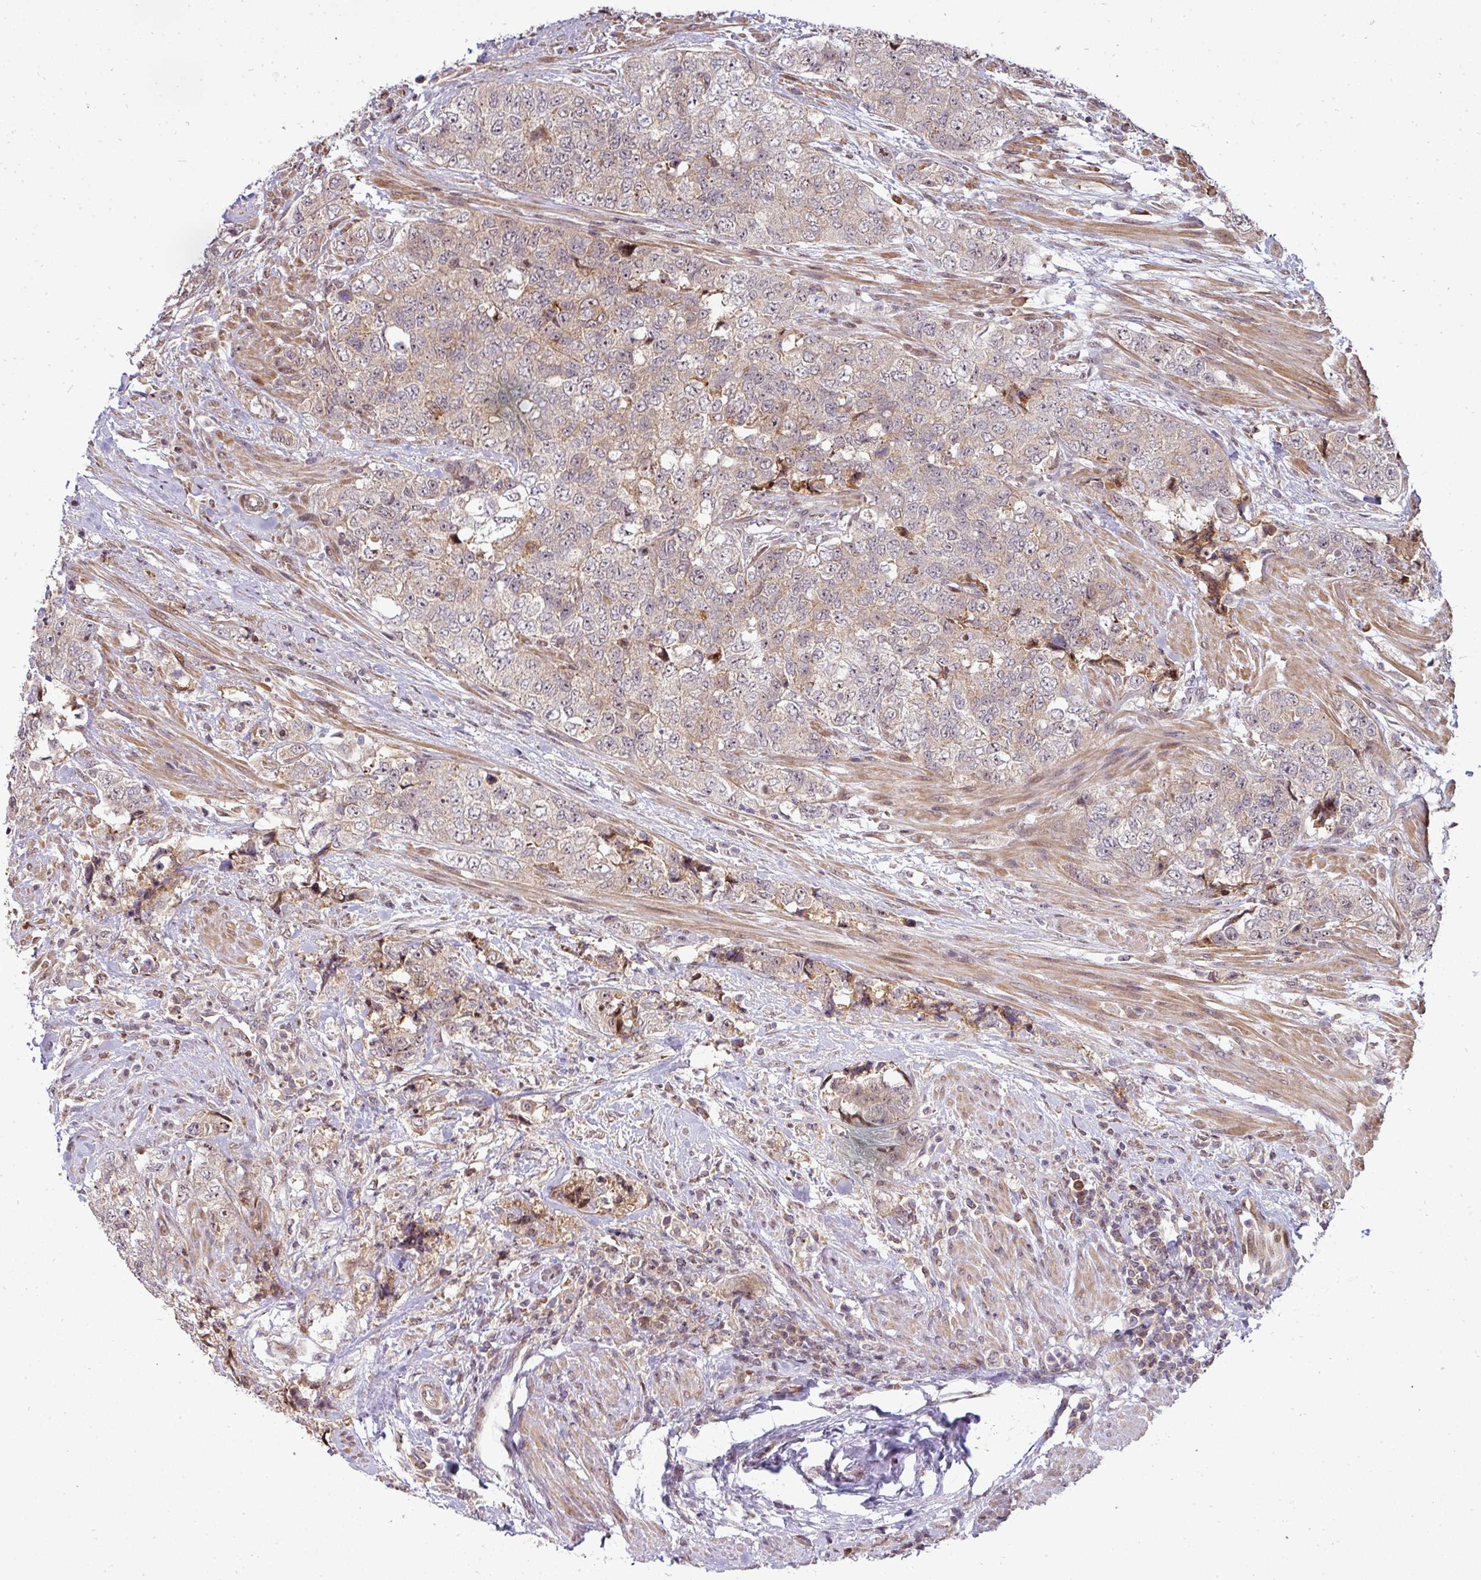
{"staining": {"intensity": "weak", "quantity": ">75%", "location": "cytoplasmic/membranous,nuclear"}, "tissue": "urothelial cancer", "cell_type": "Tumor cells", "image_type": "cancer", "snomed": [{"axis": "morphology", "description": "Urothelial carcinoma, High grade"}, {"axis": "topography", "description": "Urinary bladder"}], "caption": "Immunohistochemistry histopathology image of urothelial cancer stained for a protein (brown), which demonstrates low levels of weak cytoplasmic/membranous and nuclear staining in about >75% of tumor cells.", "gene": "PATZ1", "patient": {"sex": "female", "age": 78}}